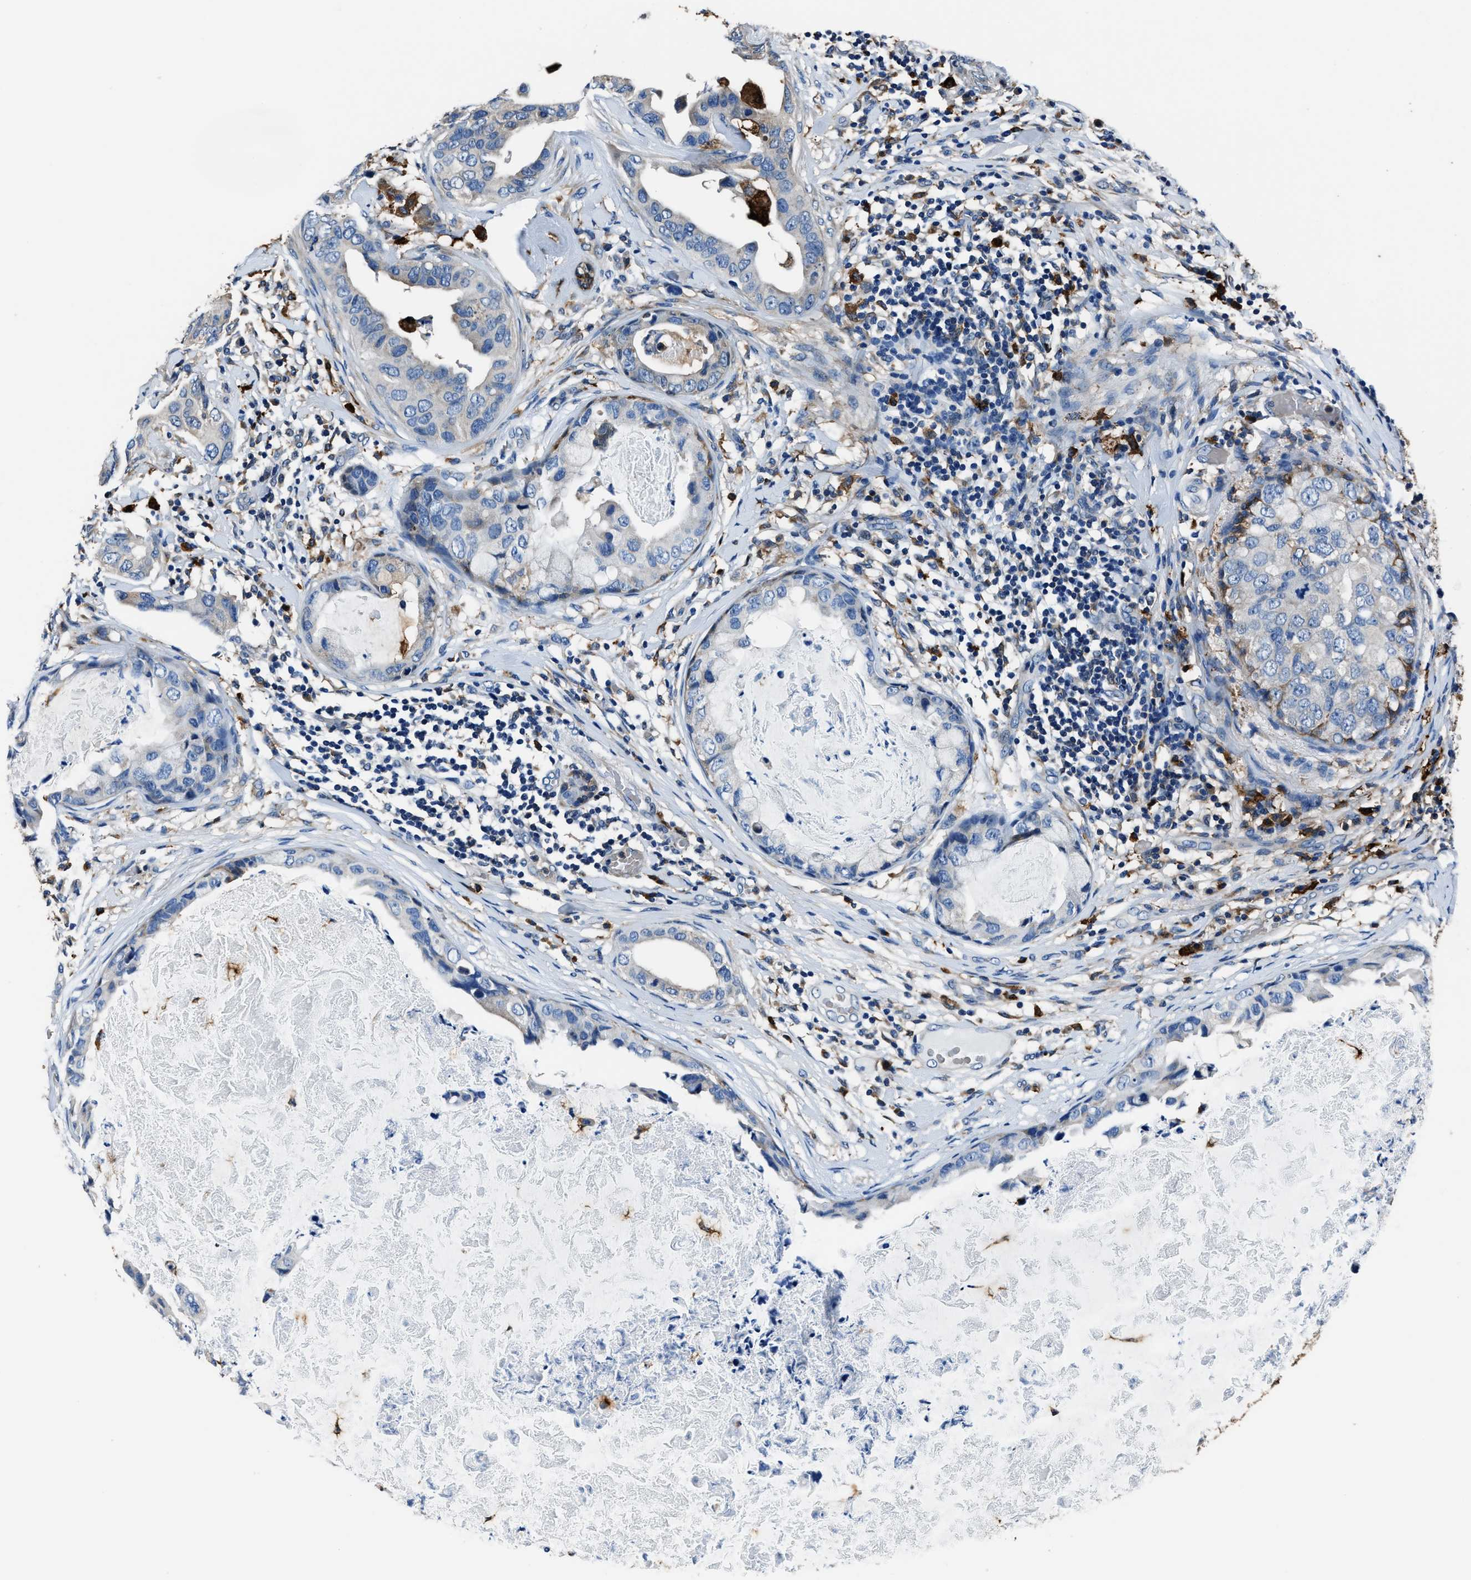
{"staining": {"intensity": "weak", "quantity": "<25%", "location": "cytoplasmic/membranous"}, "tissue": "breast cancer", "cell_type": "Tumor cells", "image_type": "cancer", "snomed": [{"axis": "morphology", "description": "Duct carcinoma"}, {"axis": "topography", "description": "Breast"}], "caption": "The image reveals no significant expression in tumor cells of intraductal carcinoma (breast).", "gene": "FTL", "patient": {"sex": "female", "age": 40}}